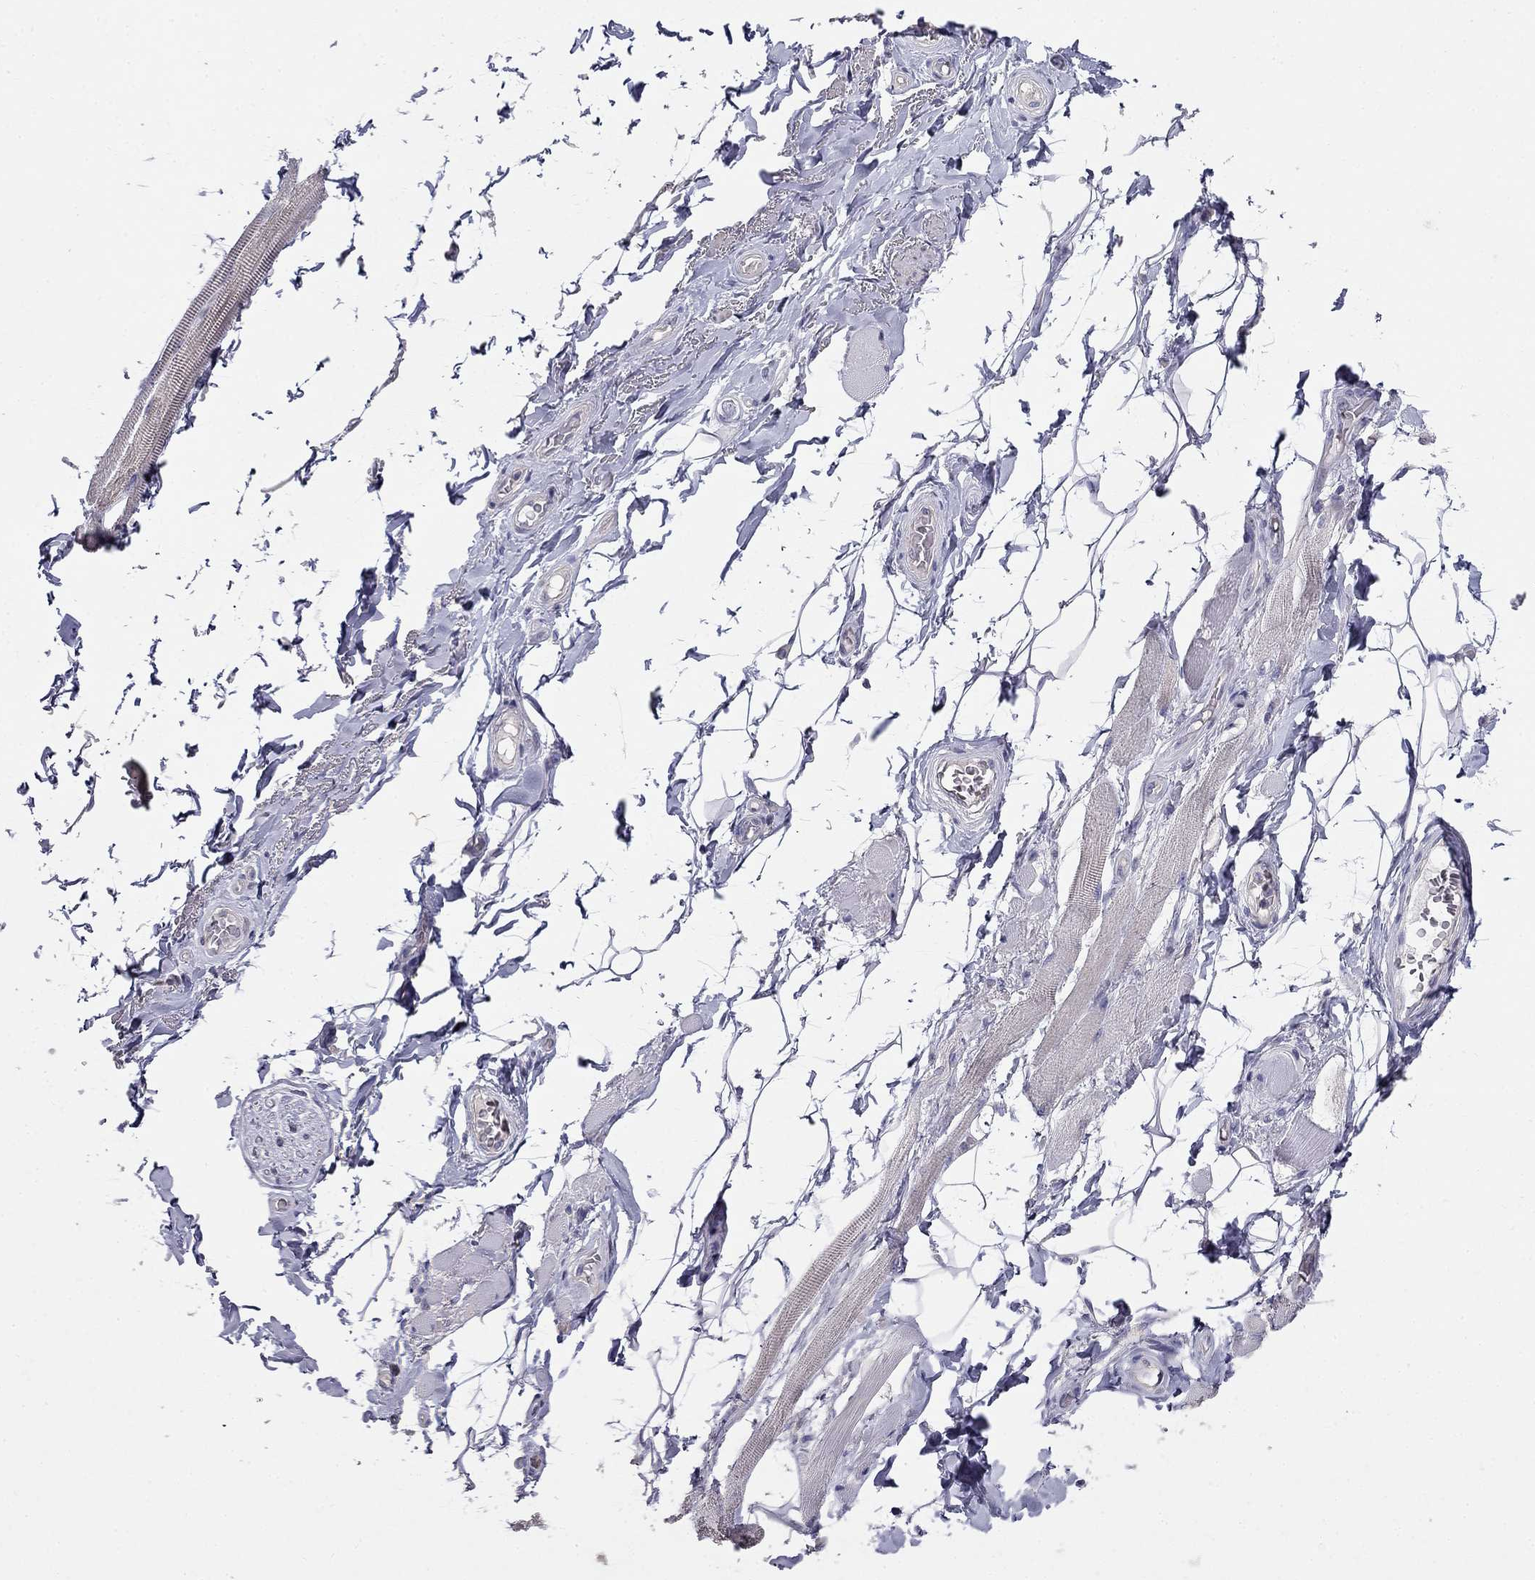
{"staining": {"intensity": "negative", "quantity": "none", "location": "none"}, "tissue": "adipose tissue", "cell_type": "Adipocytes", "image_type": "normal", "snomed": [{"axis": "morphology", "description": "Normal tissue, NOS"}, {"axis": "topography", "description": "Anal"}, {"axis": "topography", "description": "Peripheral nerve tissue"}], "caption": "Immunohistochemical staining of benign adipose tissue reveals no significant positivity in adipocytes. (Stains: DAB (3,3'-diaminobenzidine) immunohistochemistry with hematoxylin counter stain, Microscopy: brightfield microscopy at high magnification).", "gene": "LY6H", "patient": {"sex": "male", "age": 53}}